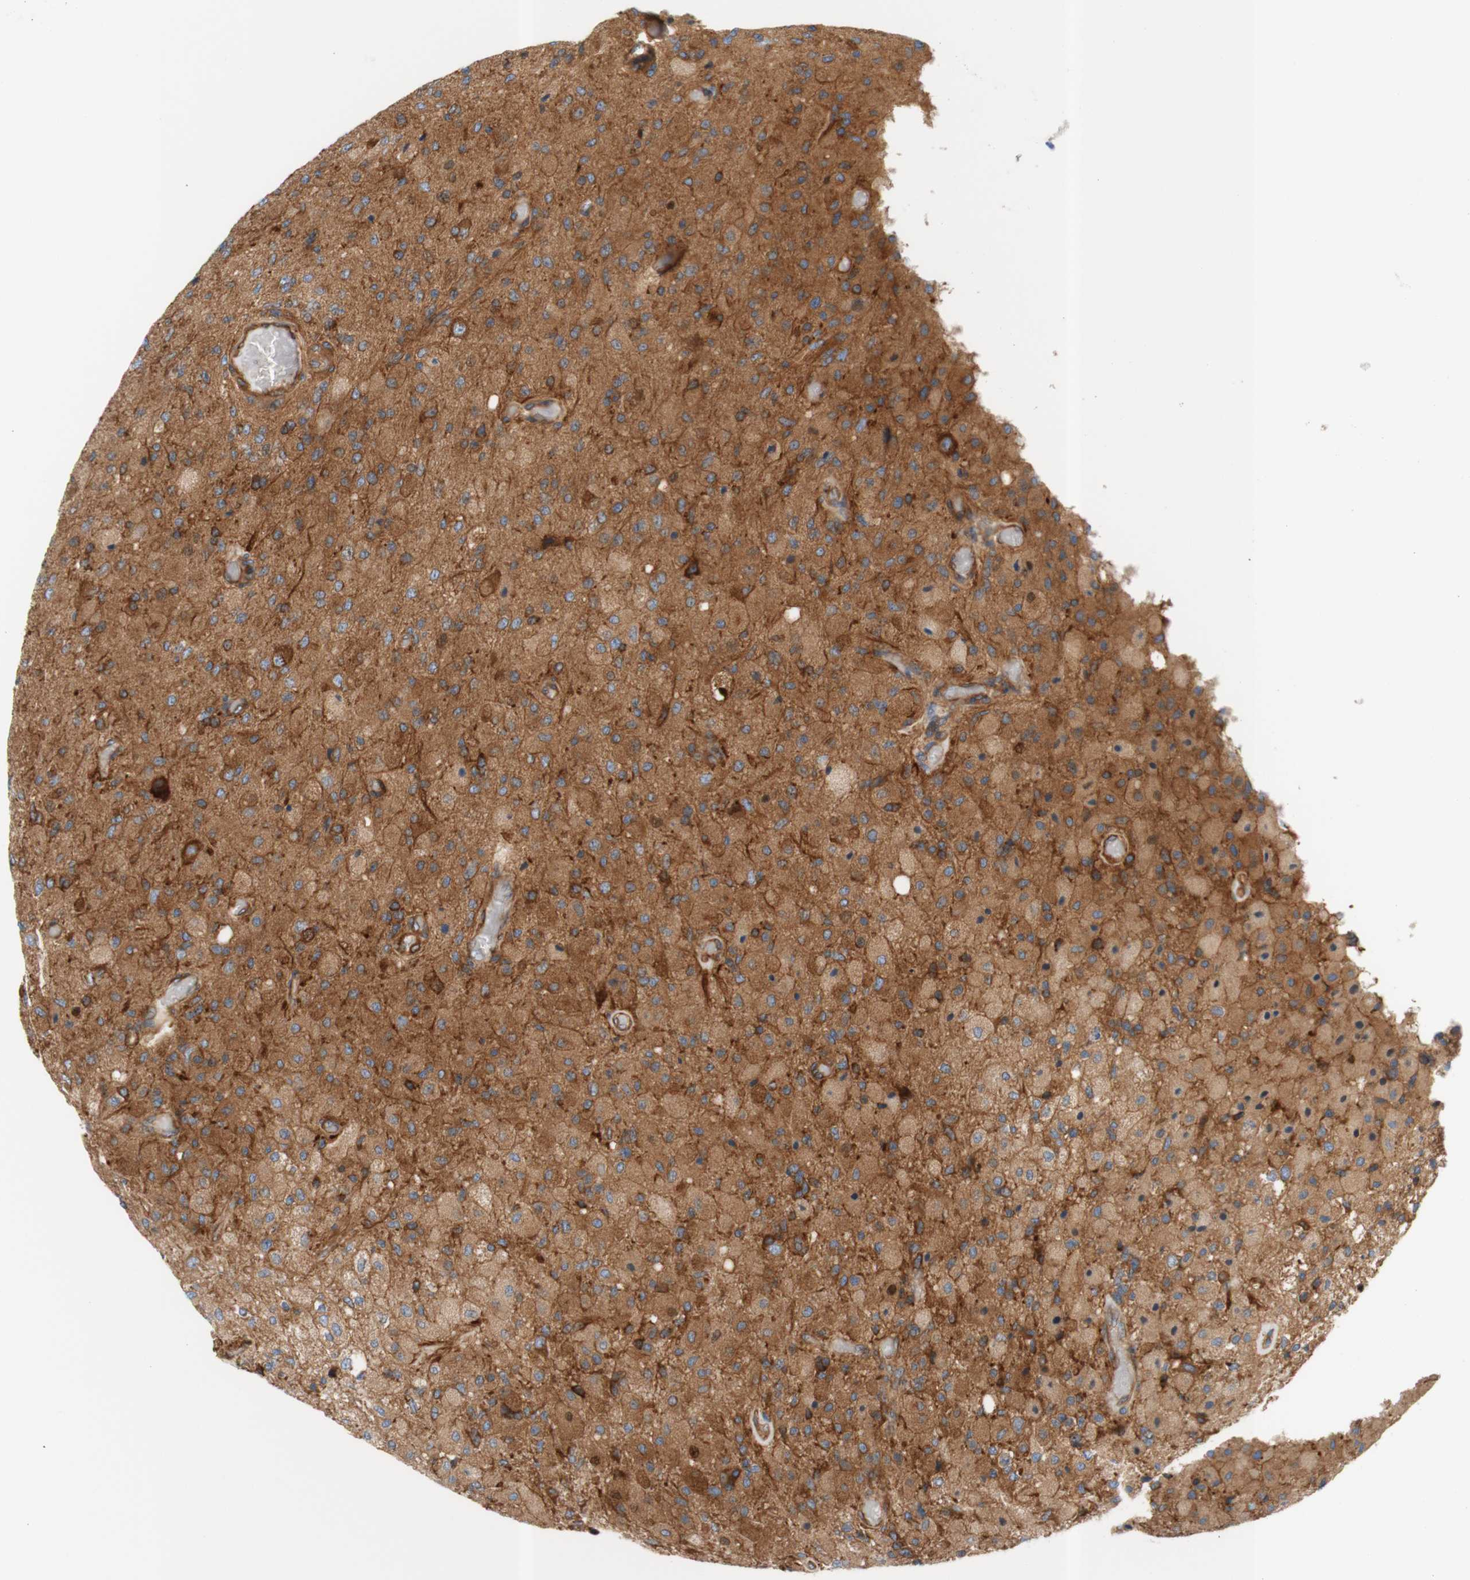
{"staining": {"intensity": "moderate", "quantity": ">75%", "location": "cytoplasmic/membranous"}, "tissue": "glioma", "cell_type": "Tumor cells", "image_type": "cancer", "snomed": [{"axis": "morphology", "description": "Normal tissue, NOS"}, {"axis": "morphology", "description": "Glioma, malignant, High grade"}, {"axis": "topography", "description": "Cerebral cortex"}], "caption": "A high-resolution micrograph shows IHC staining of glioma, which demonstrates moderate cytoplasmic/membranous staining in approximately >75% of tumor cells.", "gene": "STOM", "patient": {"sex": "male", "age": 77}}